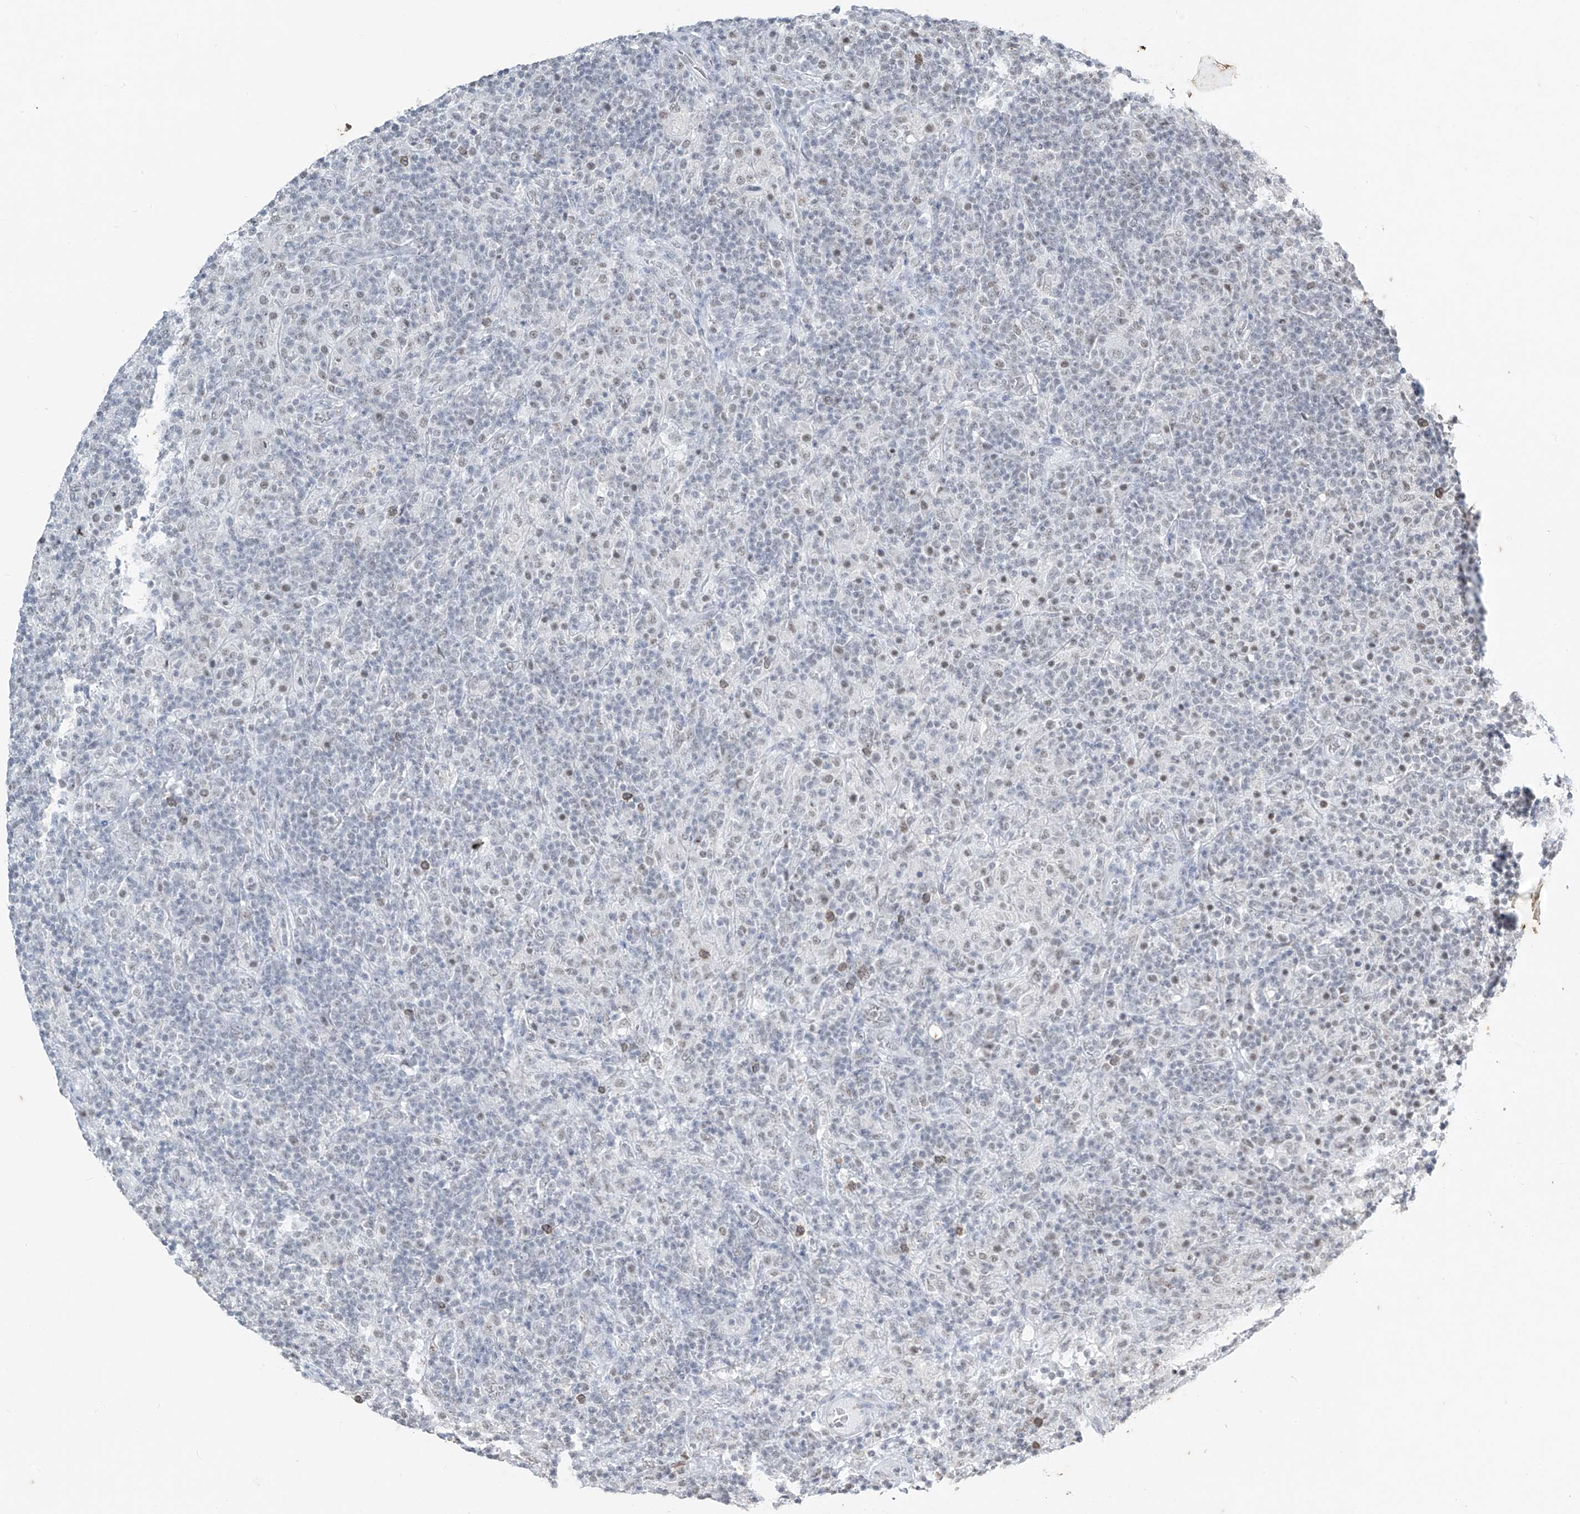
{"staining": {"intensity": "negative", "quantity": "none", "location": "none"}, "tissue": "lymphoma", "cell_type": "Tumor cells", "image_type": "cancer", "snomed": [{"axis": "morphology", "description": "Hodgkin's disease, NOS"}, {"axis": "topography", "description": "Lymph node"}], "caption": "This is an immunohistochemistry (IHC) photomicrograph of human lymphoma. There is no positivity in tumor cells.", "gene": "TFEC", "patient": {"sex": "male", "age": 70}}